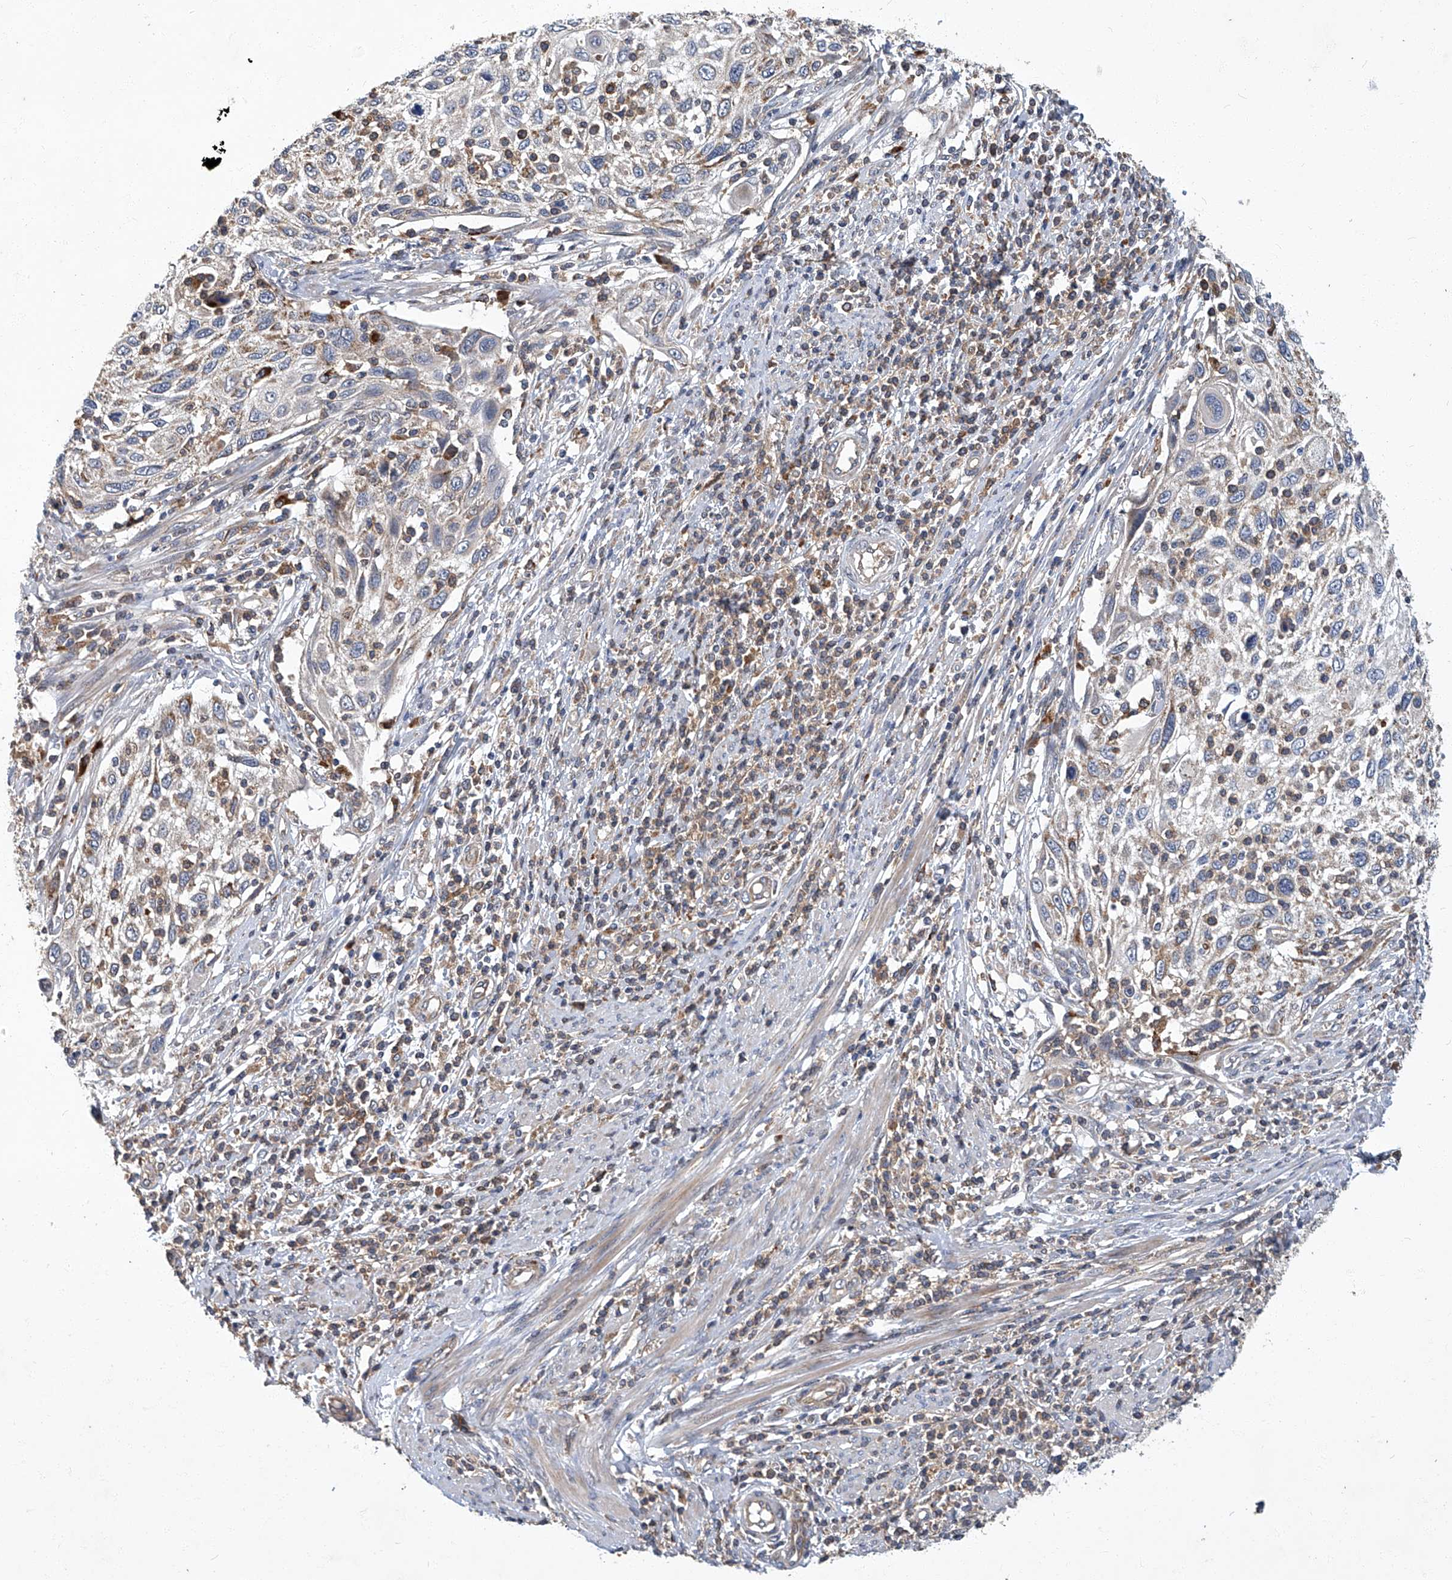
{"staining": {"intensity": "negative", "quantity": "none", "location": "none"}, "tissue": "cervical cancer", "cell_type": "Tumor cells", "image_type": "cancer", "snomed": [{"axis": "morphology", "description": "Squamous cell carcinoma, NOS"}, {"axis": "topography", "description": "Cervix"}], "caption": "Histopathology image shows no protein expression in tumor cells of cervical cancer (squamous cell carcinoma) tissue.", "gene": "TNFRSF13B", "patient": {"sex": "female", "age": 70}}